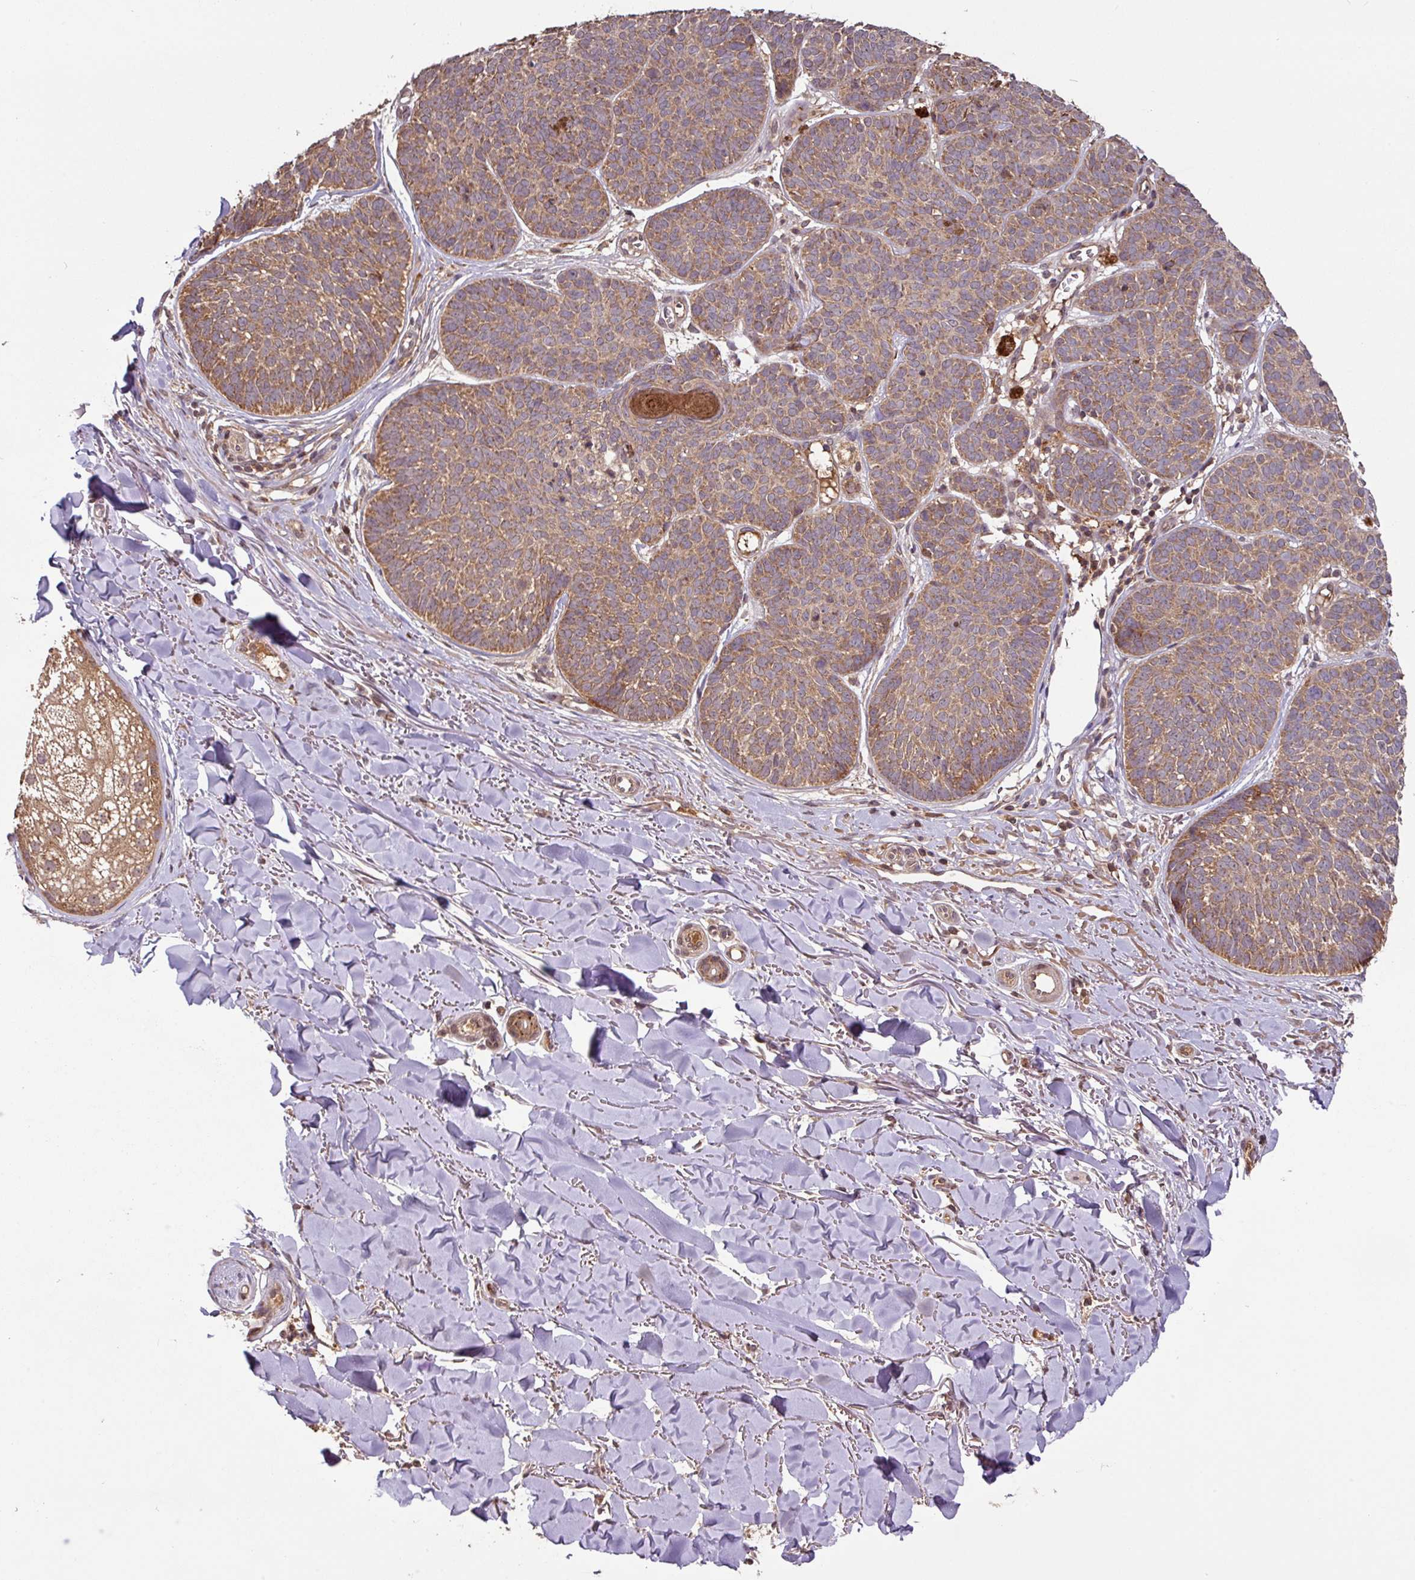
{"staining": {"intensity": "moderate", "quantity": ">75%", "location": "cytoplasmic/membranous"}, "tissue": "skin cancer", "cell_type": "Tumor cells", "image_type": "cancer", "snomed": [{"axis": "morphology", "description": "Basal cell carcinoma"}, {"axis": "topography", "description": "Skin"}, {"axis": "topography", "description": "Skin of neck"}, {"axis": "topography", "description": "Skin of shoulder"}, {"axis": "topography", "description": "Skin of back"}], "caption": "Skin basal cell carcinoma tissue demonstrates moderate cytoplasmic/membranous positivity in about >75% of tumor cells, visualized by immunohistochemistry.", "gene": "MRRF", "patient": {"sex": "male", "age": 80}}